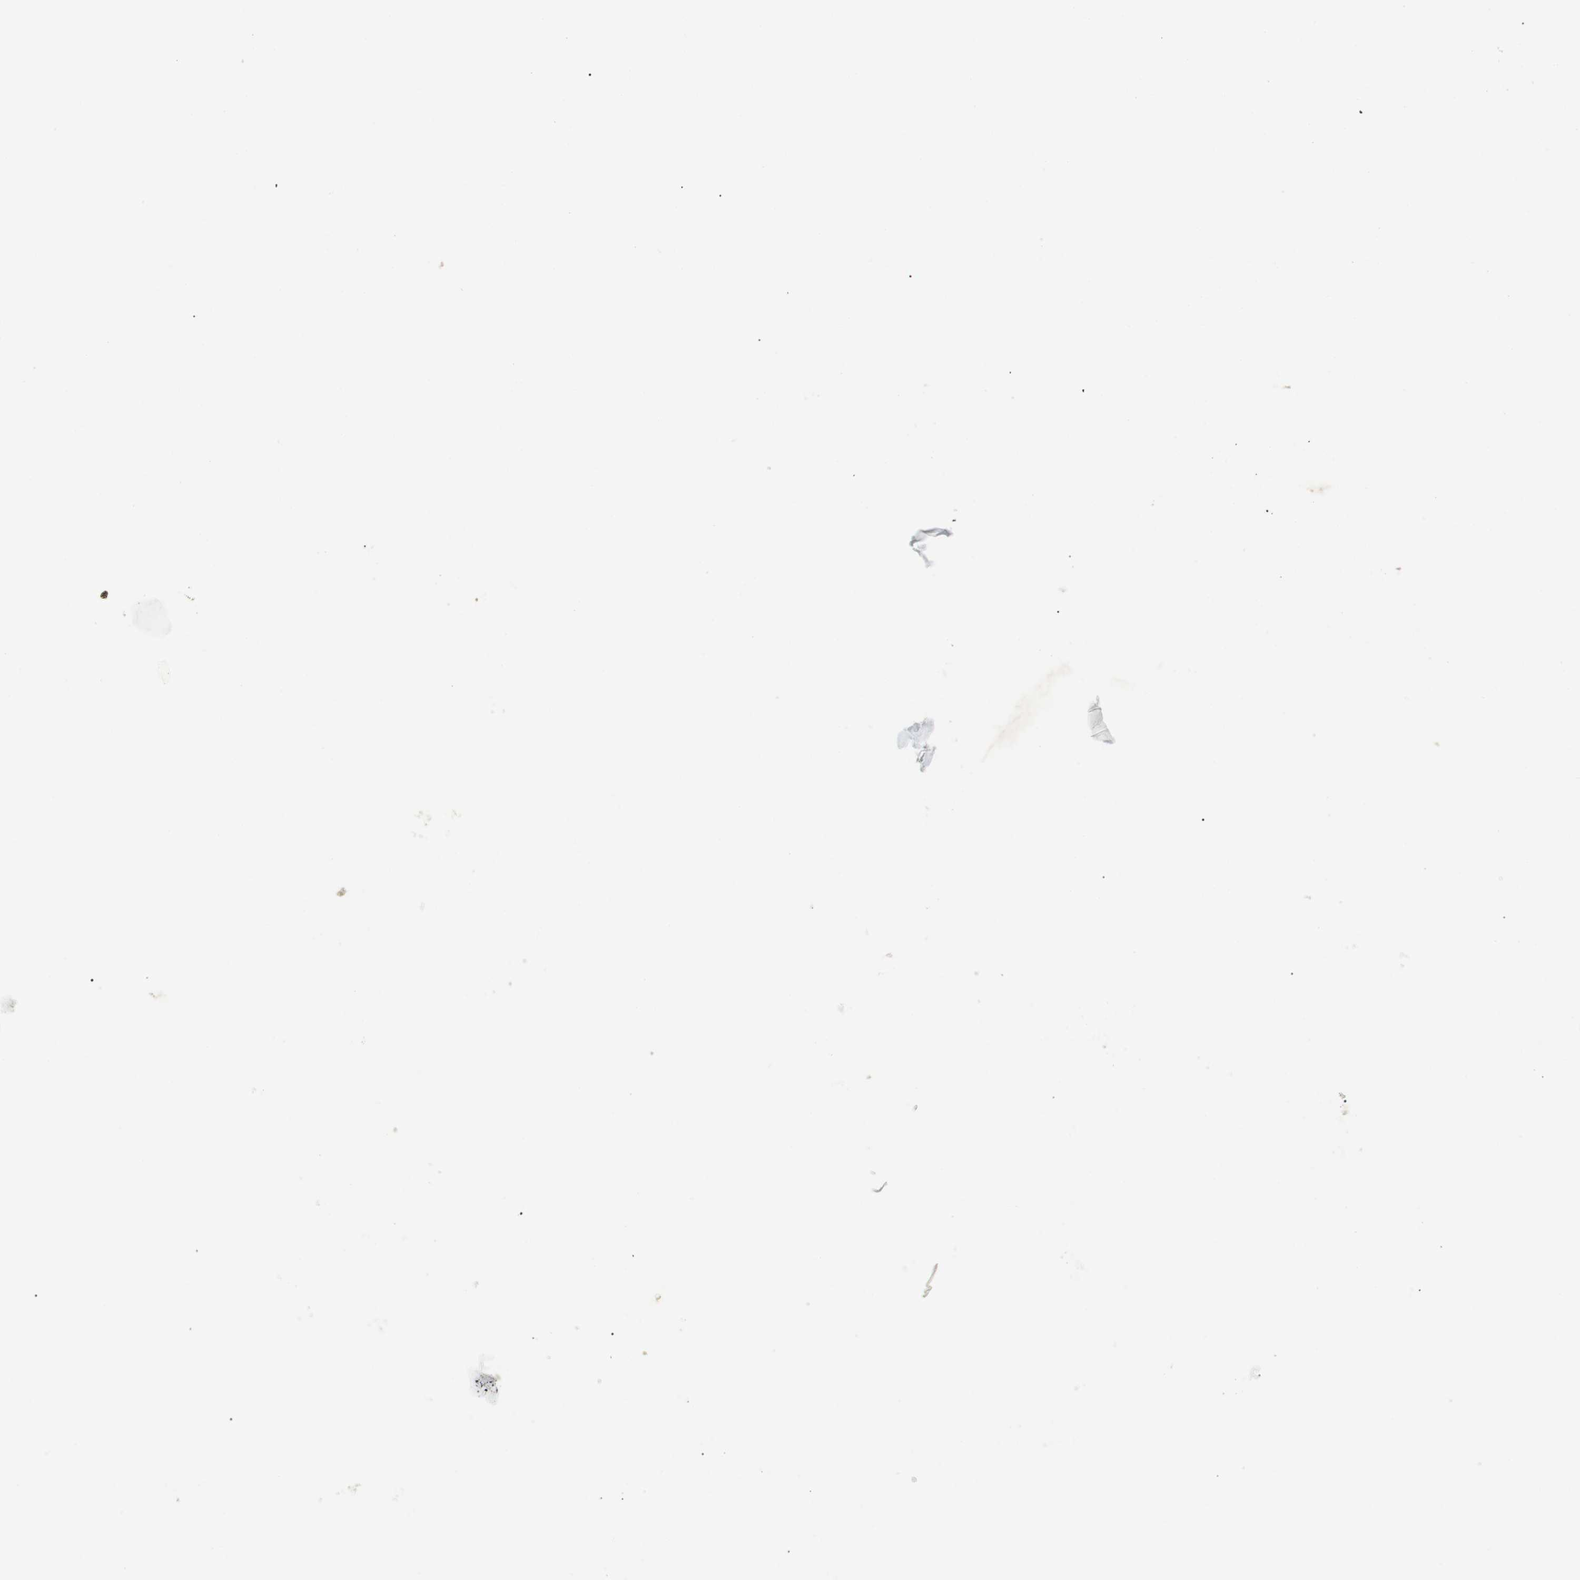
{"staining": {"intensity": "weak", "quantity": ">75%", "location": "cytoplasmic/membranous"}, "tissue": "skin", "cell_type": "Fibroblasts", "image_type": "normal", "snomed": [{"axis": "morphology", "description": "Normal tissue, NOS"}, {"axis": "topography", "description": "Skin"}], "caption": "Human skin stained for a protein (brown) shows weak cytoplasmic/membranous positive expression in approximately >75% of fibroblasts.", "gene": "TMEM200A", "patient": {"sex": "male", "age": 40}}